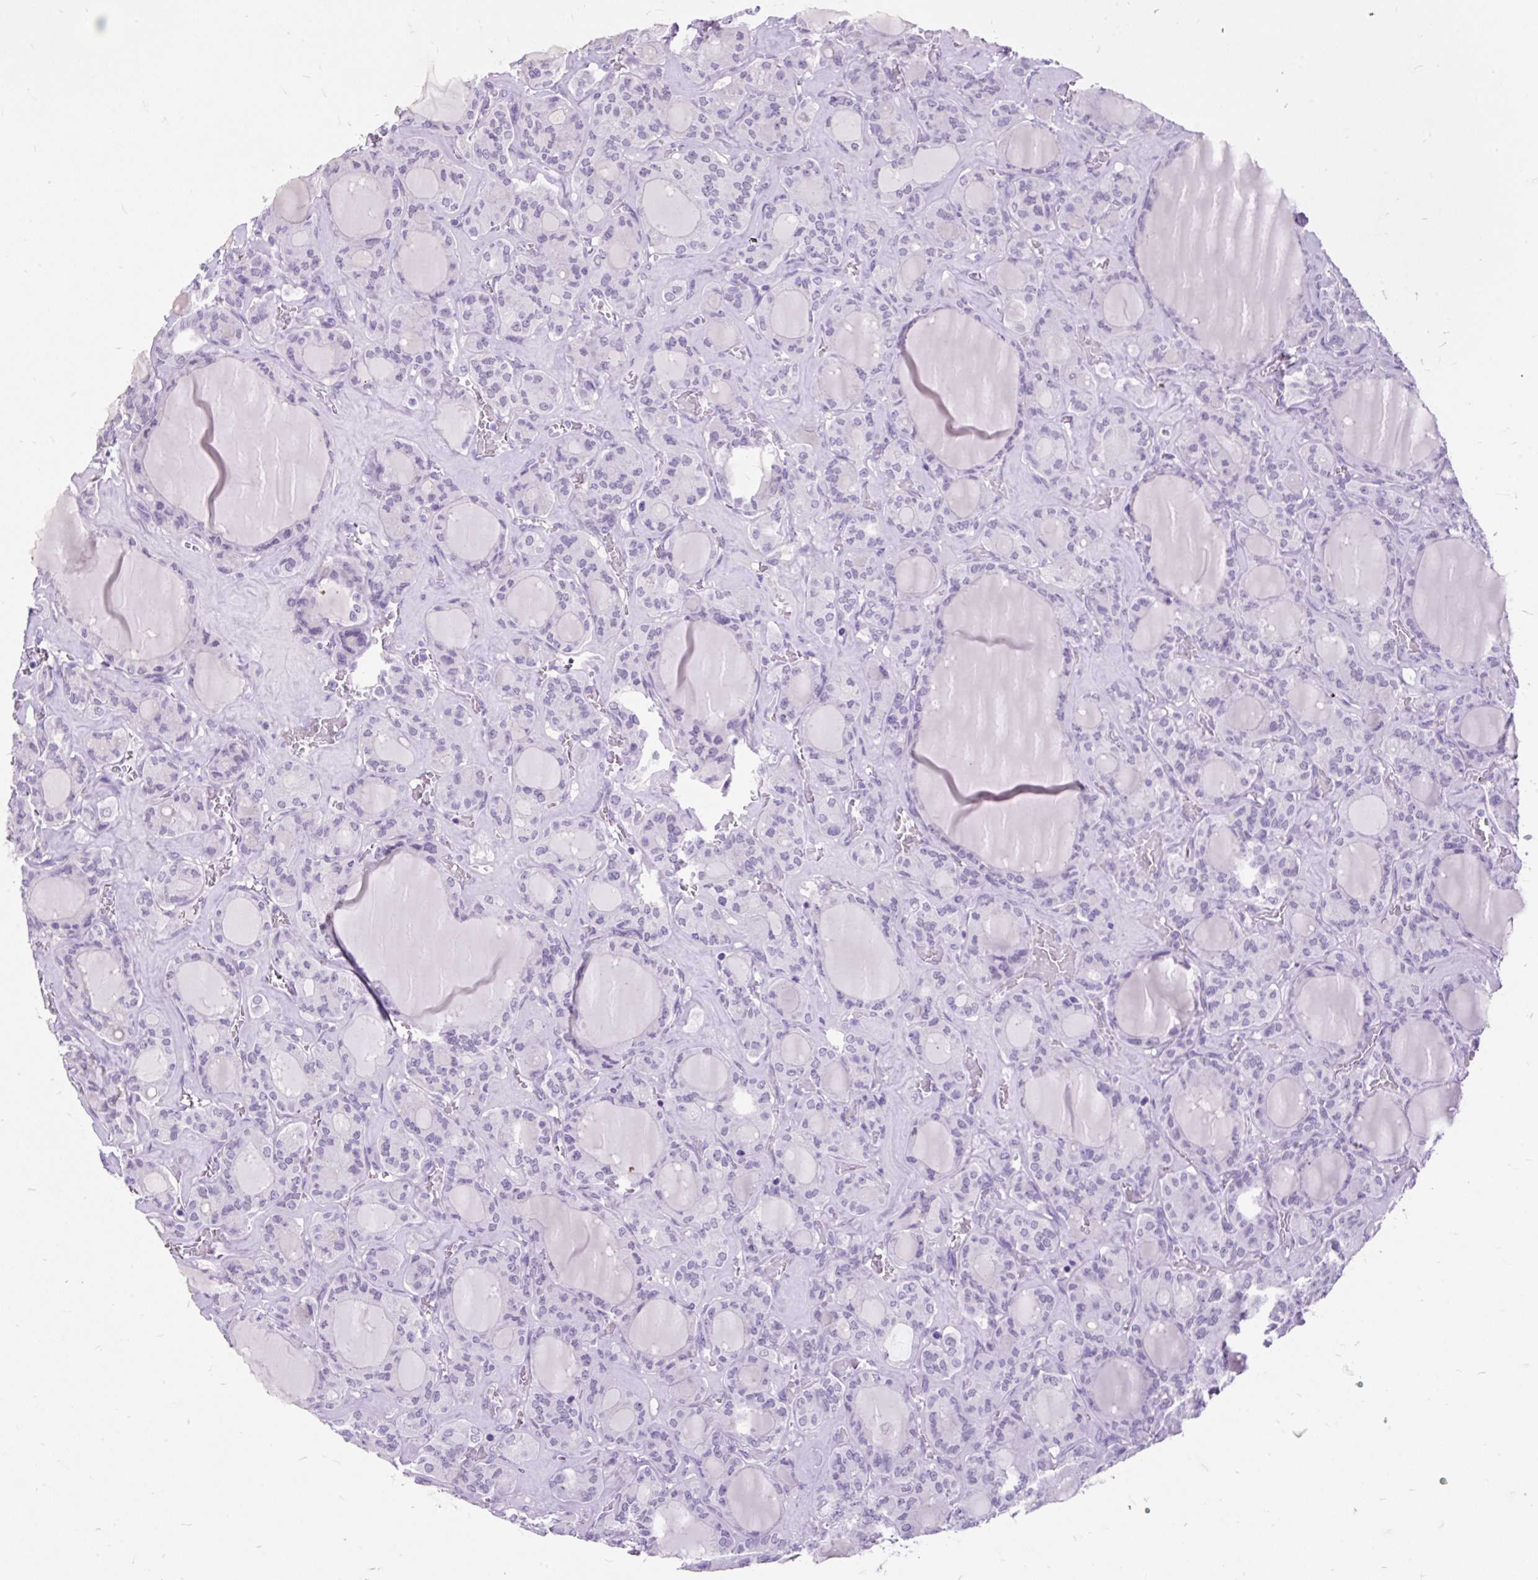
{"staining": {"intensity": "negative", "quantity": "none", "location": "none"}, "tissue": "thyroid cancer", "cell_type": "Tumor cells", "image_type": "cancer", "snomed": [{"axis": "morphology", "description": "Papillary adenocarcinoma, NOS"}, {"axis": "topography", "description": "Thyroid gland"}], "caption": "Immunohistochemical staining of thyroid papillary adenocarcinoma reveals no significant staining in tumor cells.", "gene": "SCGB1A1", "patient": {"sex": "male", "age": 87}}